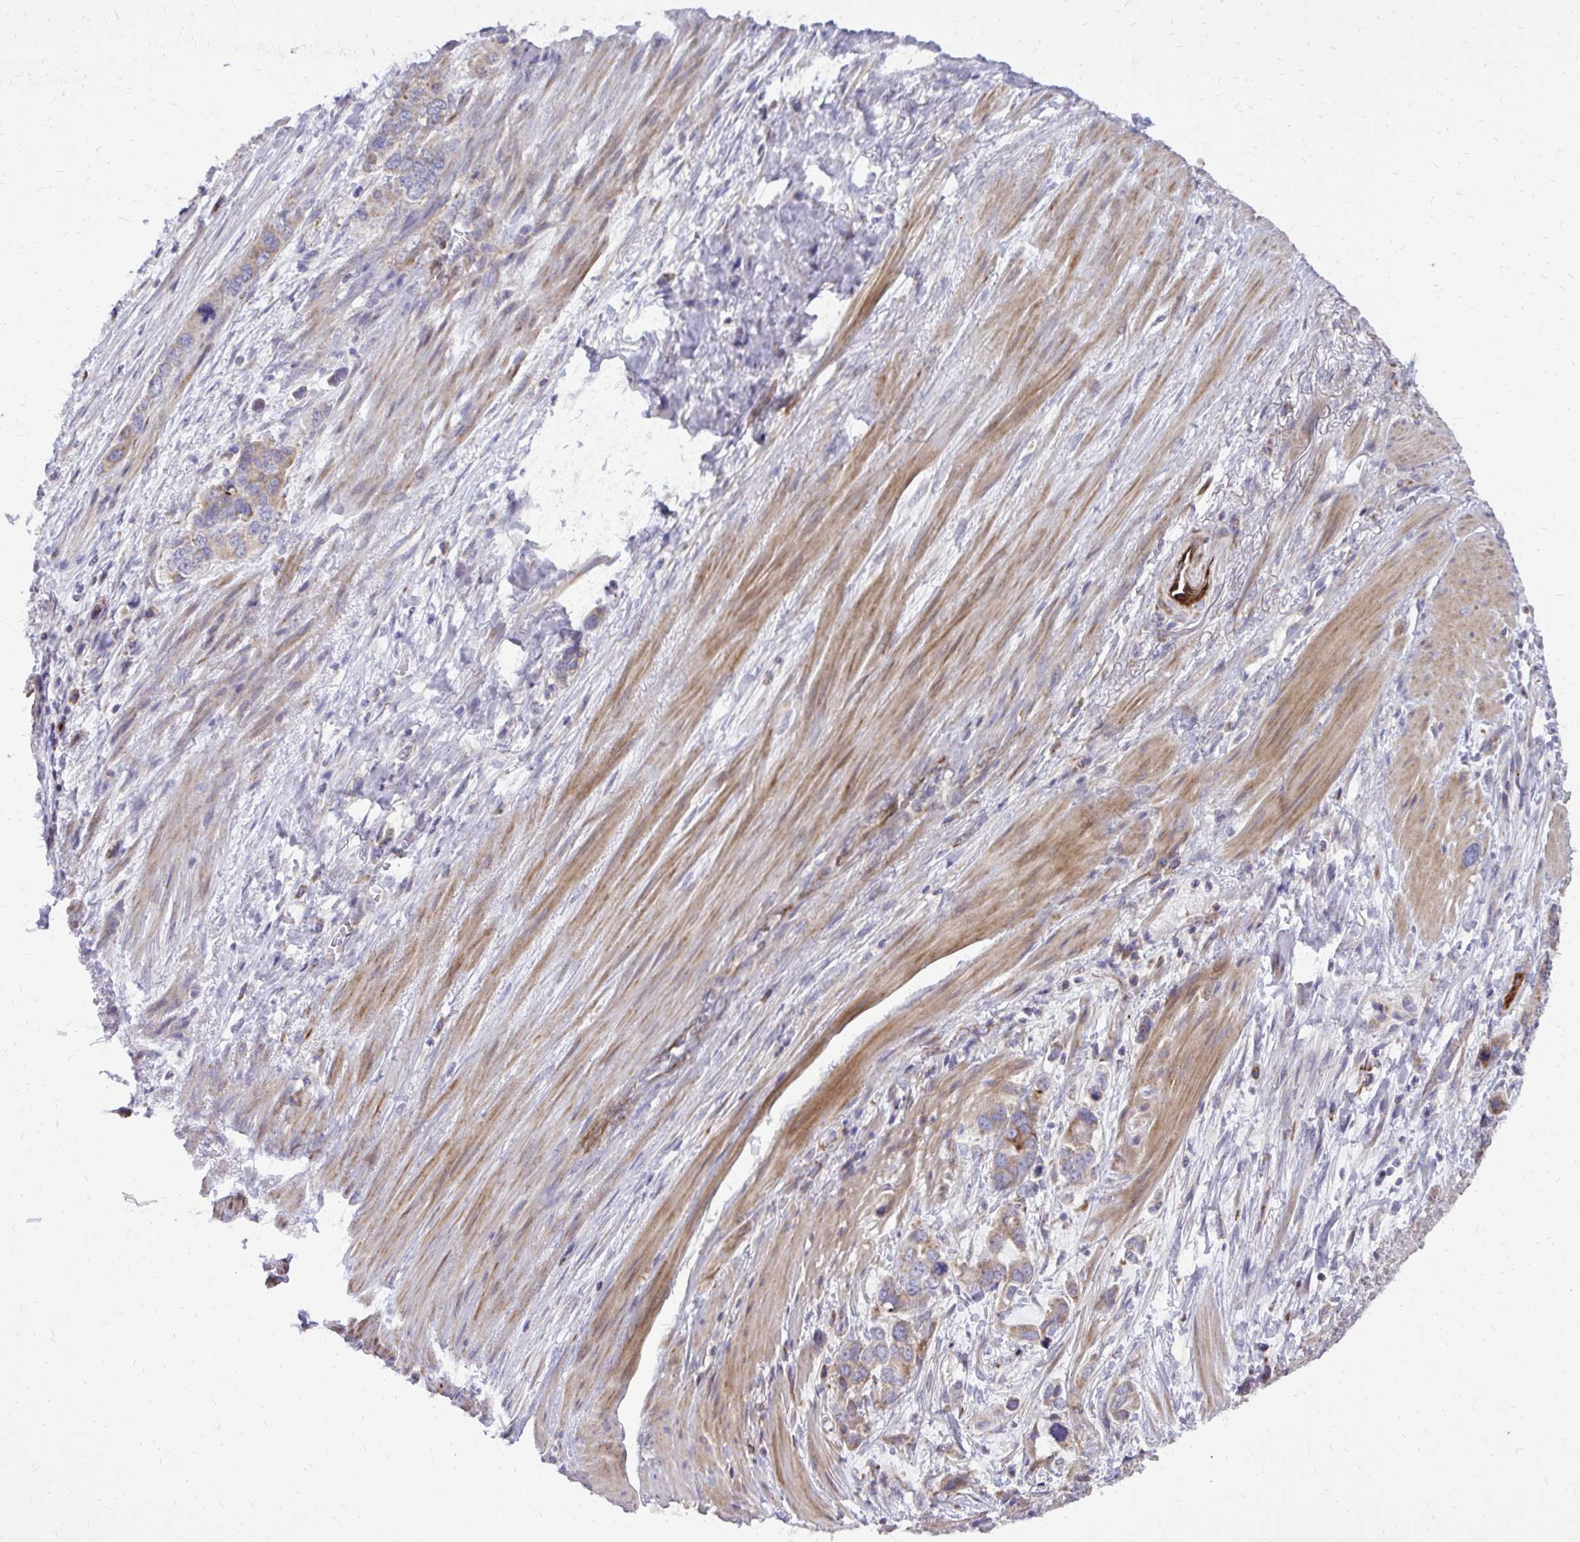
{"staining": {"intensity": "weak", "quantity": "25%-75%", "location": "cytoplasmic/membranous"}, "tissue": "stomach cancer", "cell_type": "Tumor cells", "image_type": "cancer", "snomed": [{"axis": "morphology", "description": "Adenocarcinoma, NOS"}, {"axis": "topography", "description": "Stomach, lower"}], "caption": "Immunohistochemistry image of human stomach adenocarcinoma stained for a protein (brown), which shows low levels of weak cytoplasmic/membranous staining in approximately 25%-75% of tumor cells.", "gene": "ABCC3", "patient": {"sex": "female", "age": 93}}